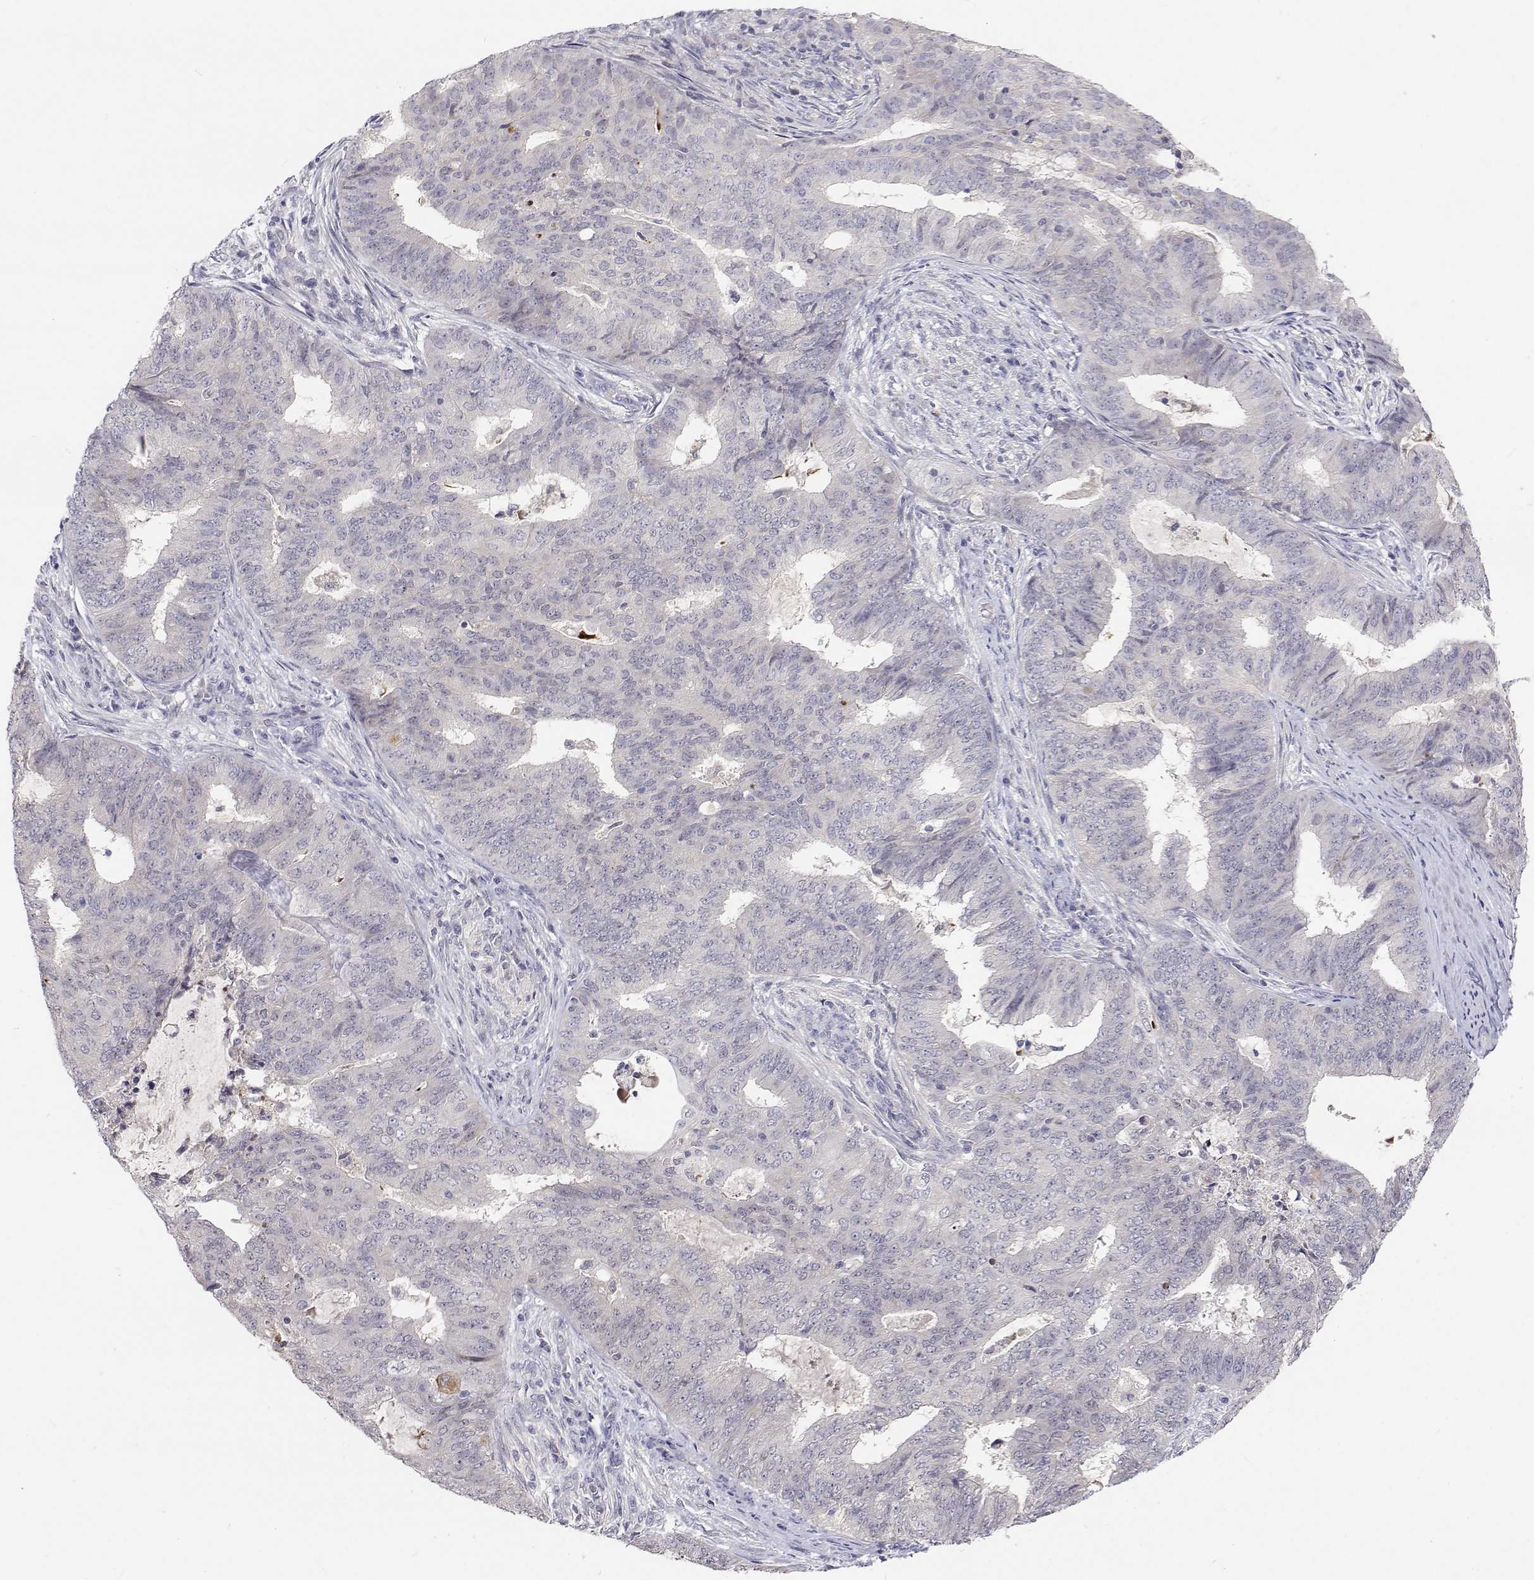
{"staining": {"intensity": "negative", "quantity": "none", "location": "none"}, "tissue": "endometrial cancer", "cell_type": "Tumor cells", "image_type": "cancer", "snomed": [{"axis": "morphology", "description": "Adenocarcinoma, NOS"}, {"axis": "topography", "description": "Endometrium"}], "caption": "High power microscopy micrograph of an IHC photomicrograph of adenocarcinoma (endometrial), revealing no significant expression in tumor cells.", "gene": "MYPN", "patient": {"sex": "female", "age": 62}}